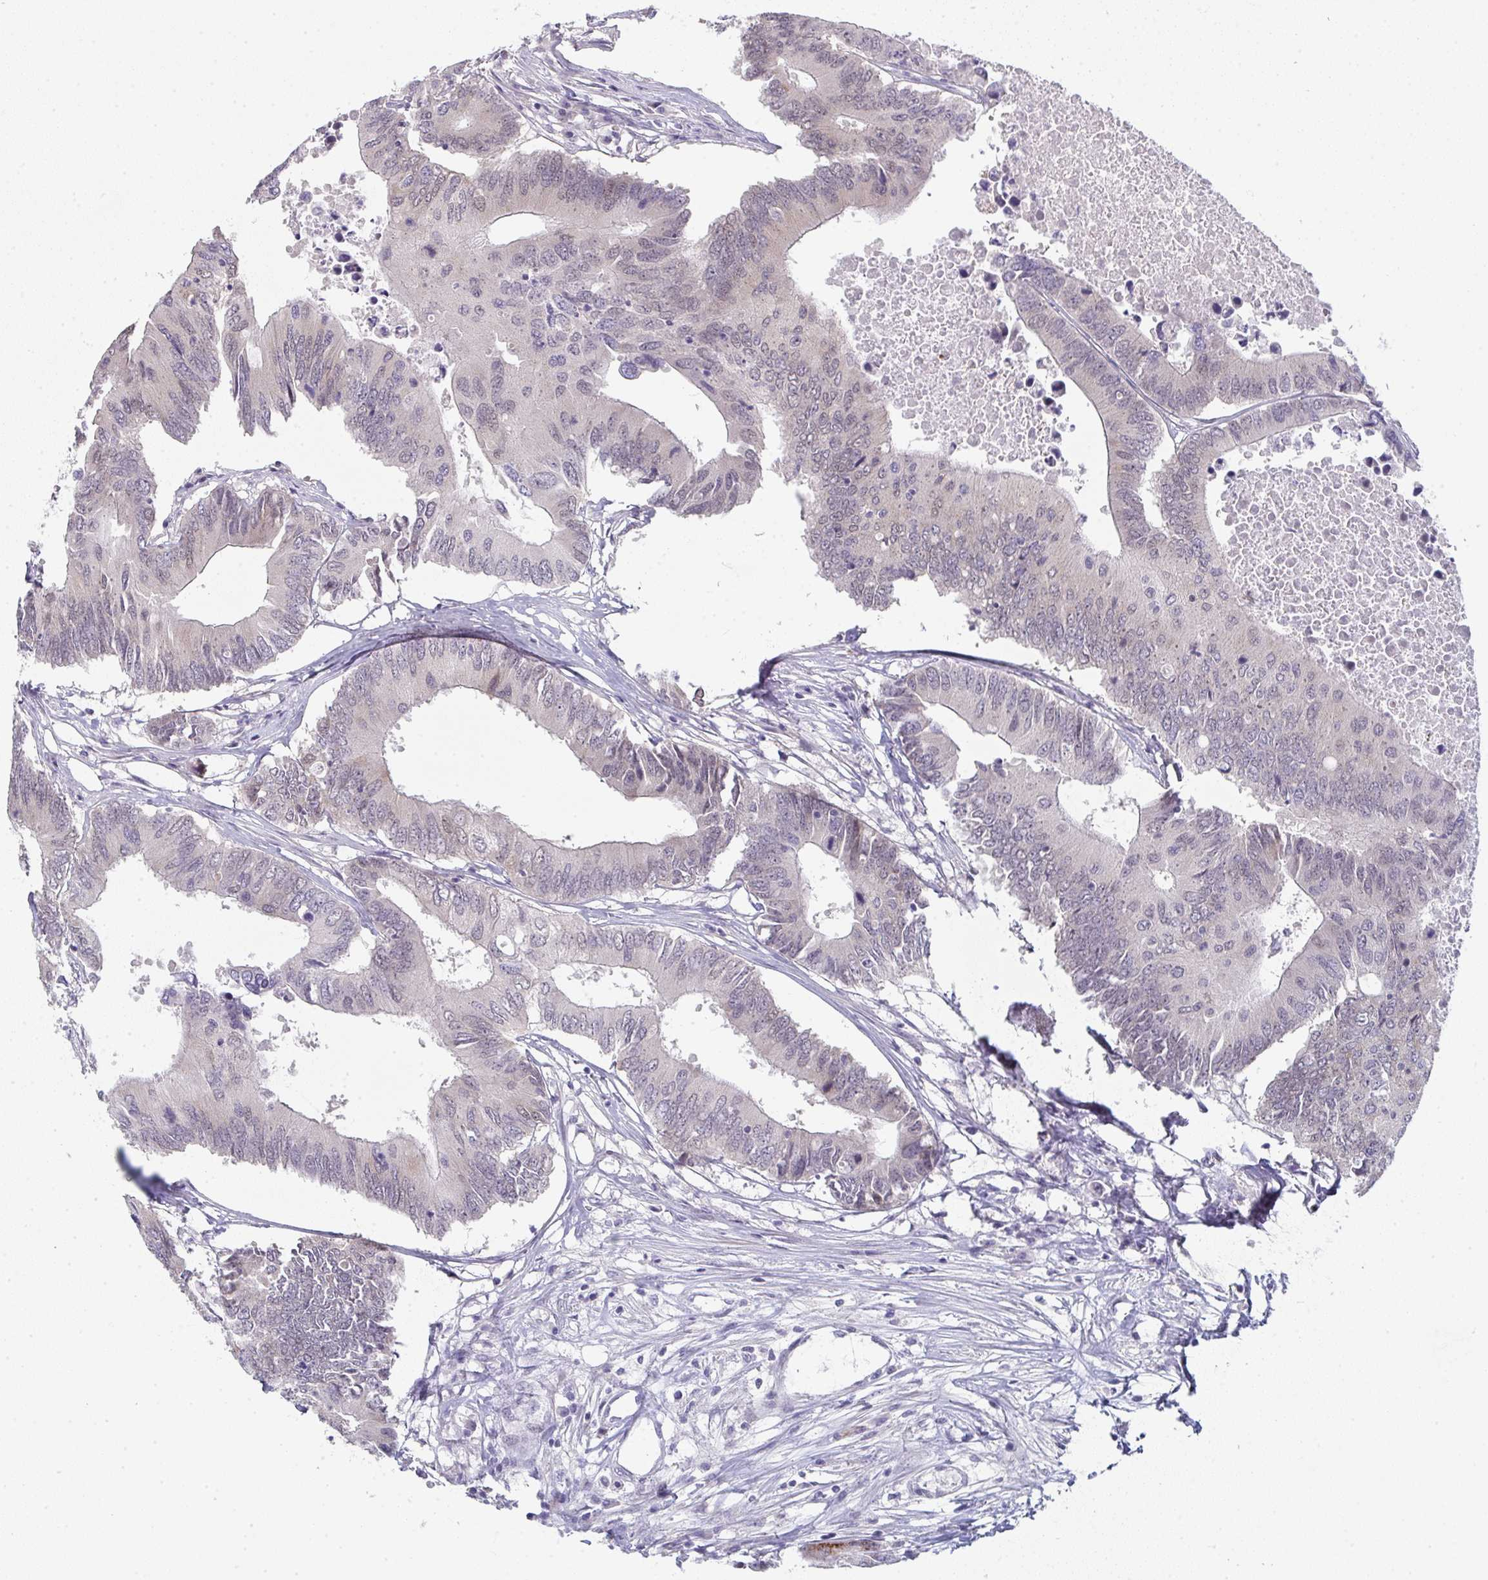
{"staining": {"intensity": "weak", "quantity": "<25%", "location": "nuclear"}, "tissue": "colorectal cancer", "cell_type": "Tumor cells", "image_type": "cancer", "snomed": [{"axis": "morphology", "description": "Adenocarcinoma, NOS"}, {"axis": "topography", "description": "Colon"}], "caption": "High power microscopy histopathology image of an immunohistochemistry histopathology image of colorectal cancer, revealing no significant positivity in tumor cells.", "gene": "A1CF", "patient": {"sex": "male", "age": 71}}